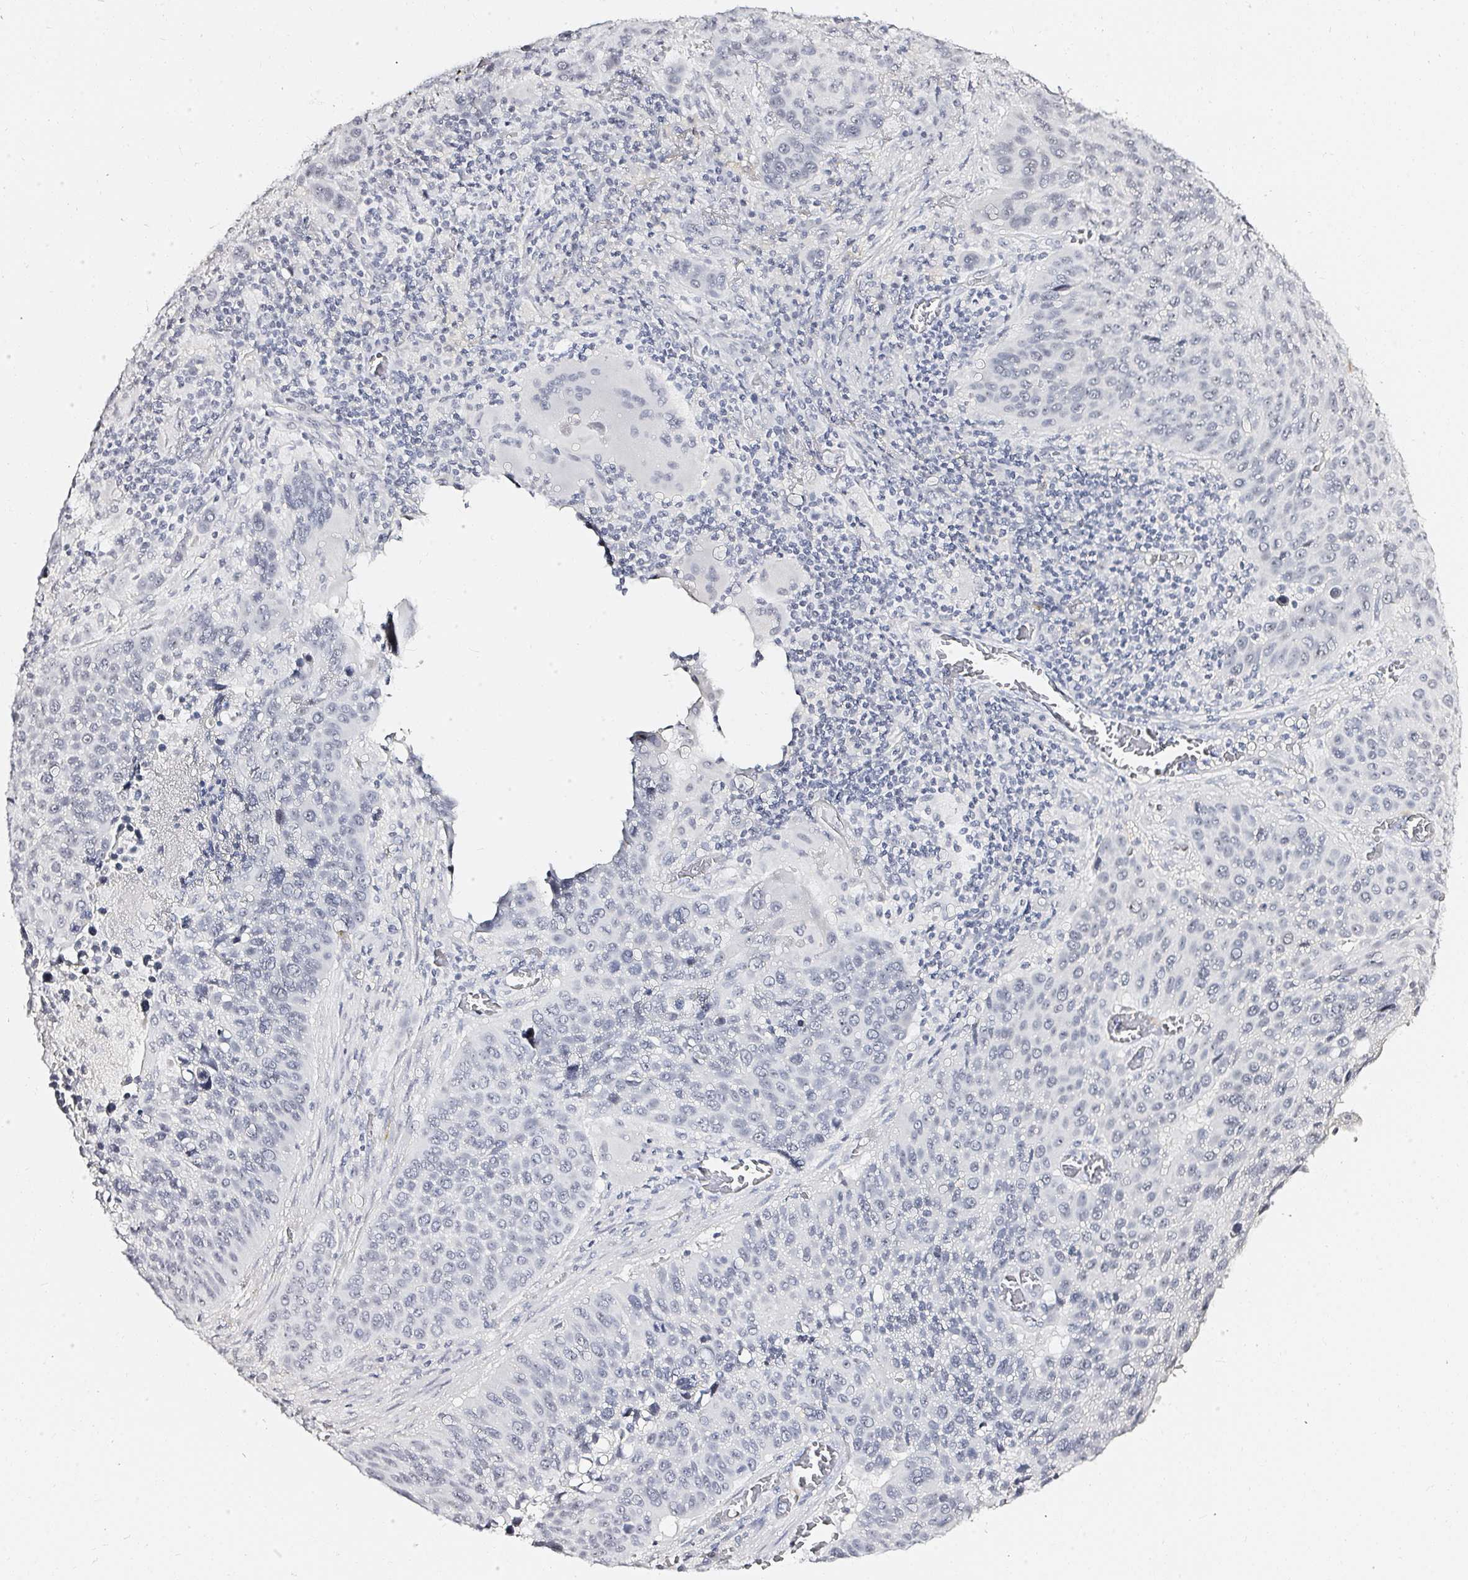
{"staining": {"intensity": "negative", "quantity": "none", "location": "none"}, "tissue": "lung cancer", "cell_type": "Tumor cells", "image_type": "cancer", "snomed": [{"axis": "morphology", "description": "Squamous cell carcinoma, NOS"}, {"axis": "topography", "description": "Lung"}], "caption": "Tumor cells are negative for protein expression in human lung cancer (squamous cell carcinoma). Nuclei are stained in blue.", "gene": "ACAN", "patient": {"sex": "male", "age": 68}}